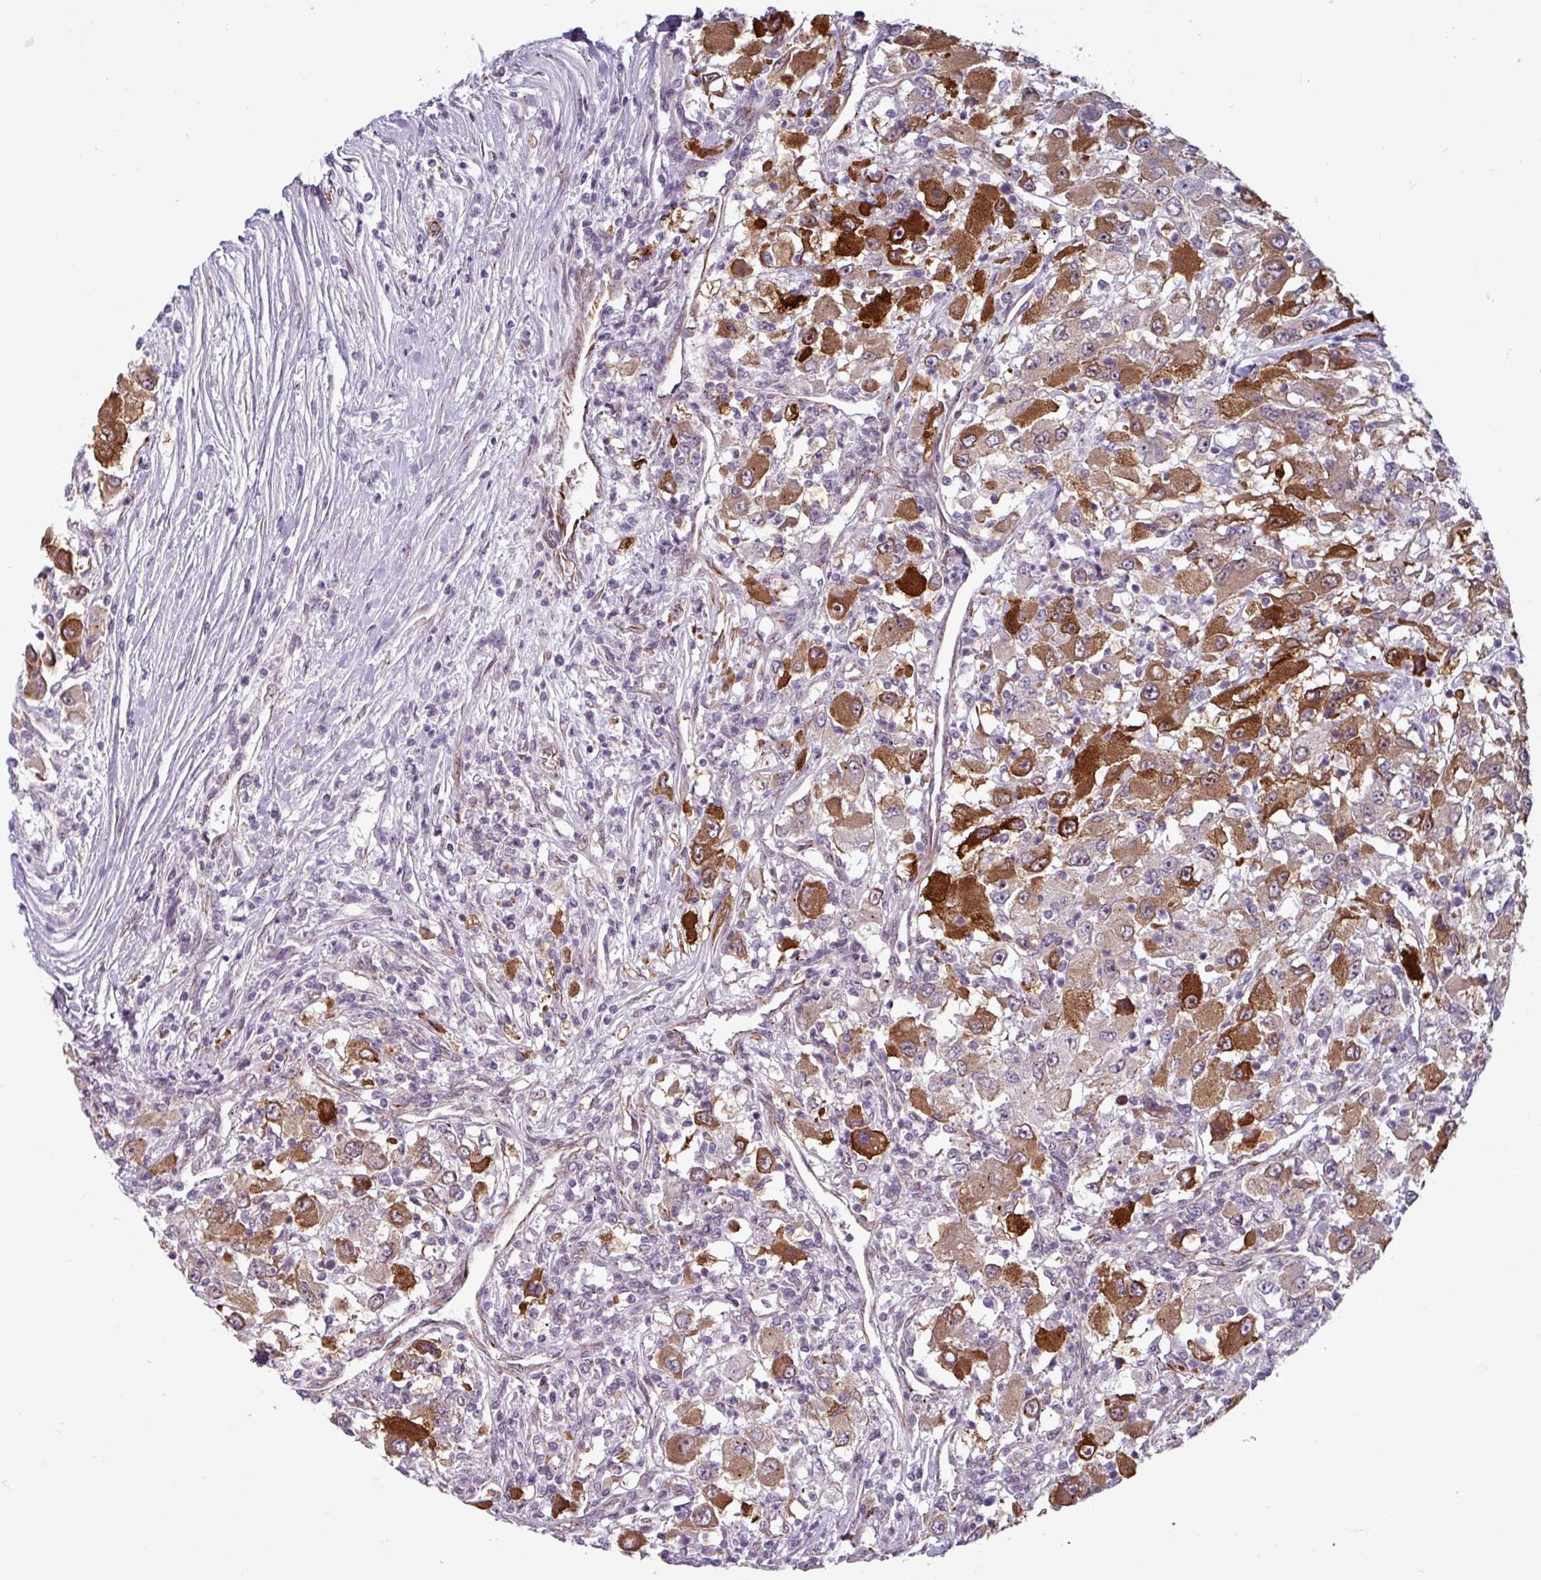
{"staining": {"intensity": "strong", "quantity": "25%-75%", "location": "cytoplasmic/membranous"}, "tissue": "renal cancer", "cell_type": "Tumor cells", "image_type": "cancer", "snomed": [{"axis": "morphology", "description": "Adenocarcinoma, NOS"}, {"axis": "topography", "description": "Kidney"}], "caption": "Adenocarcinoma (renal) stained with a brown dye exhibits strong cytoplasmic/membranous positive expression in approximately 25%-75% of tumor cells.", "gene": "CHD3", "patient": {"sex": "female", "age": 67}}